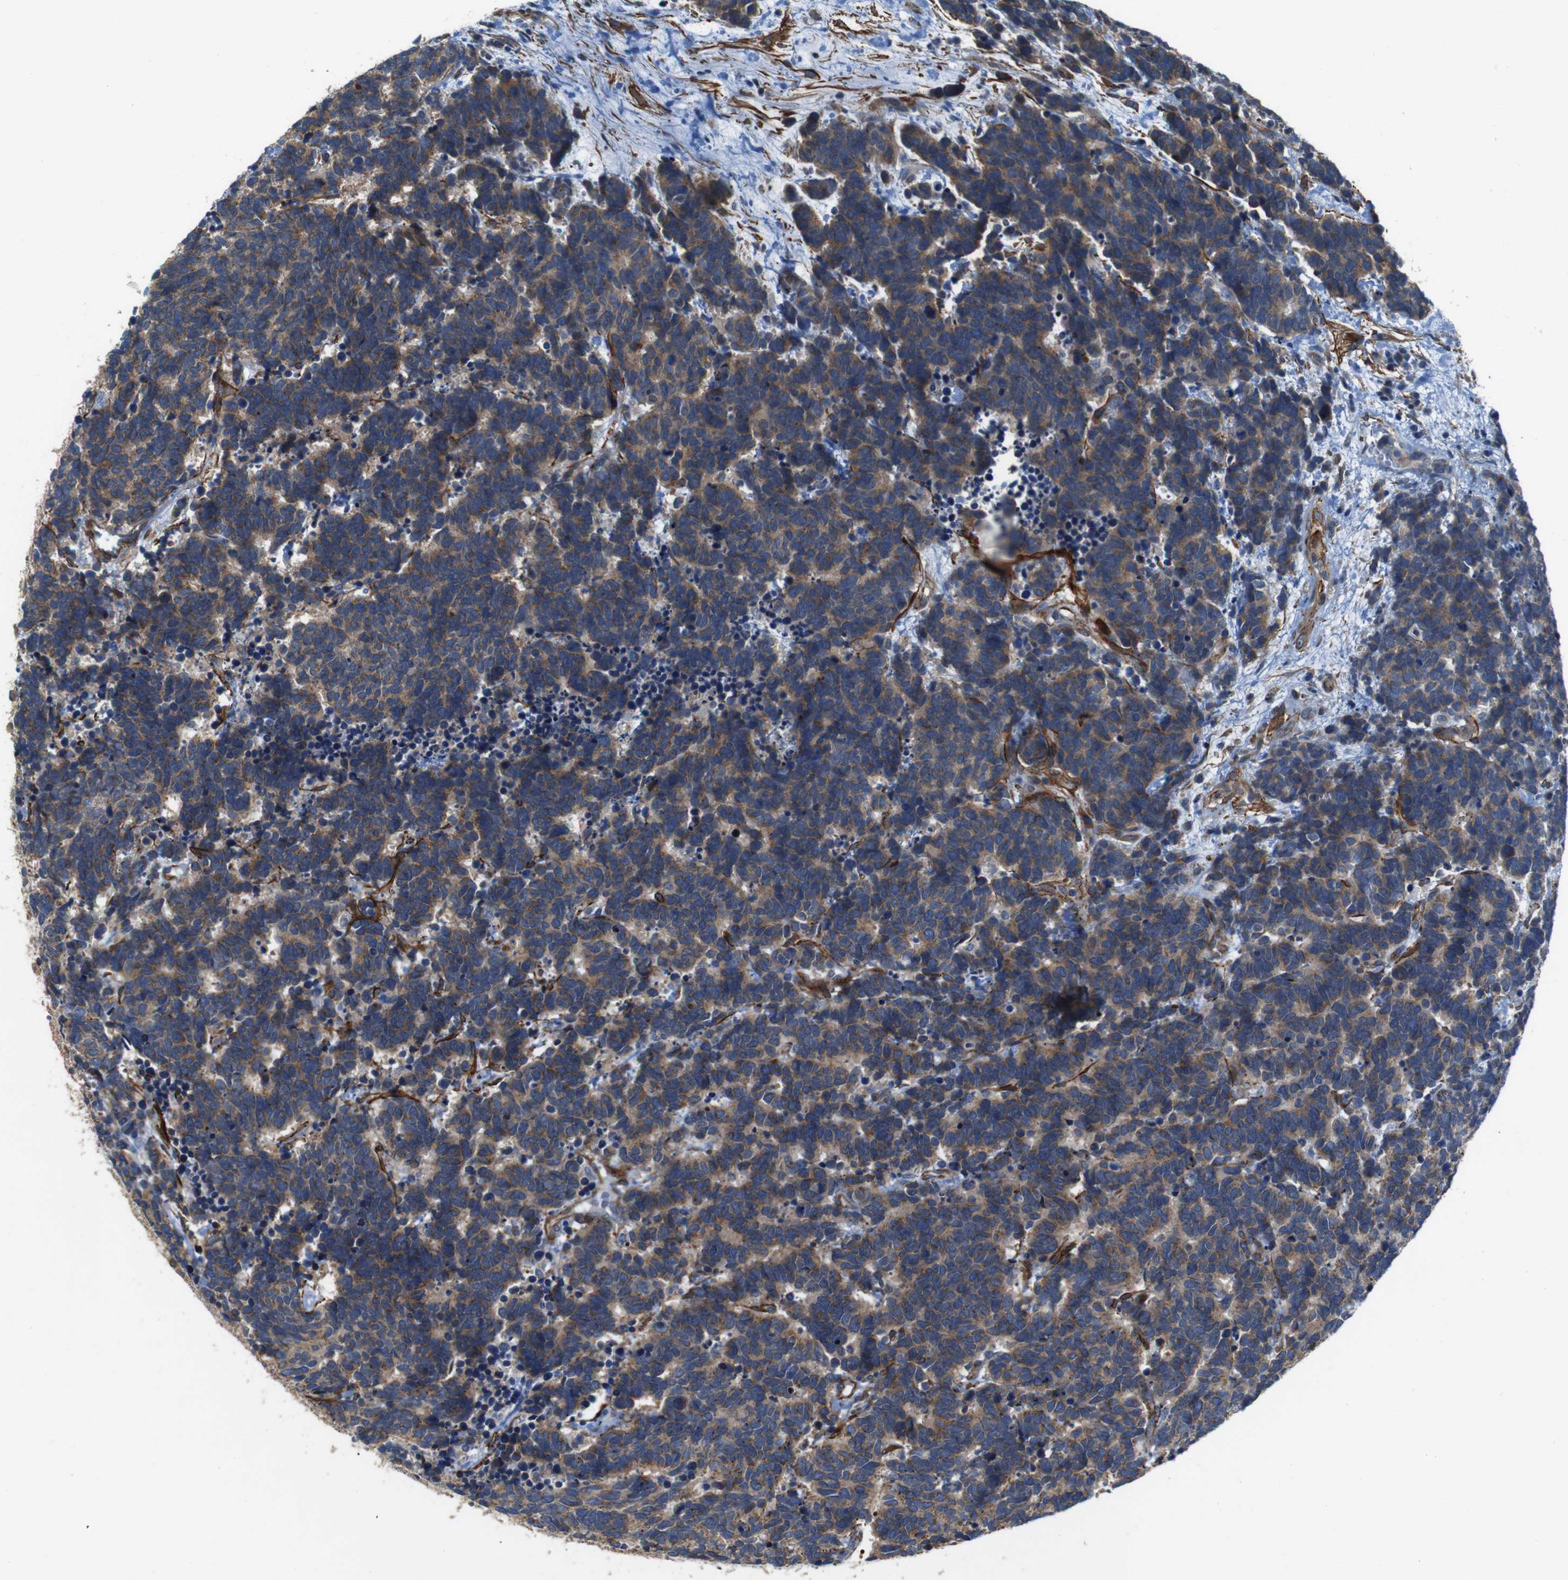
{"staining": {"intensity": "moderate", "quantity": ">75%", "location": "cytoplasmic/membranous"}, "tissue": "carcinoid", "cell_type": "Tumor cells", "image_type": "cancer", "snomed": [{"axis": "morphology", "description": "Carcinoma, NOS"}, {"axis": "morphology", "description": "Carcinoid, malignant, NOS"}, {"axis": "topography", "description": "Urinary bladder"}], "caption": "The micrograph exhibits immunohistochemical staining of malignant carcinoid. There is moderate cytoplasmic/membranous expression is present in about >75% of tumor cells. (Brightfield microscopy of DAB IHC at high magnification).", "gene": "GGT7", "patient": {"sex": "male", "age": 57}}